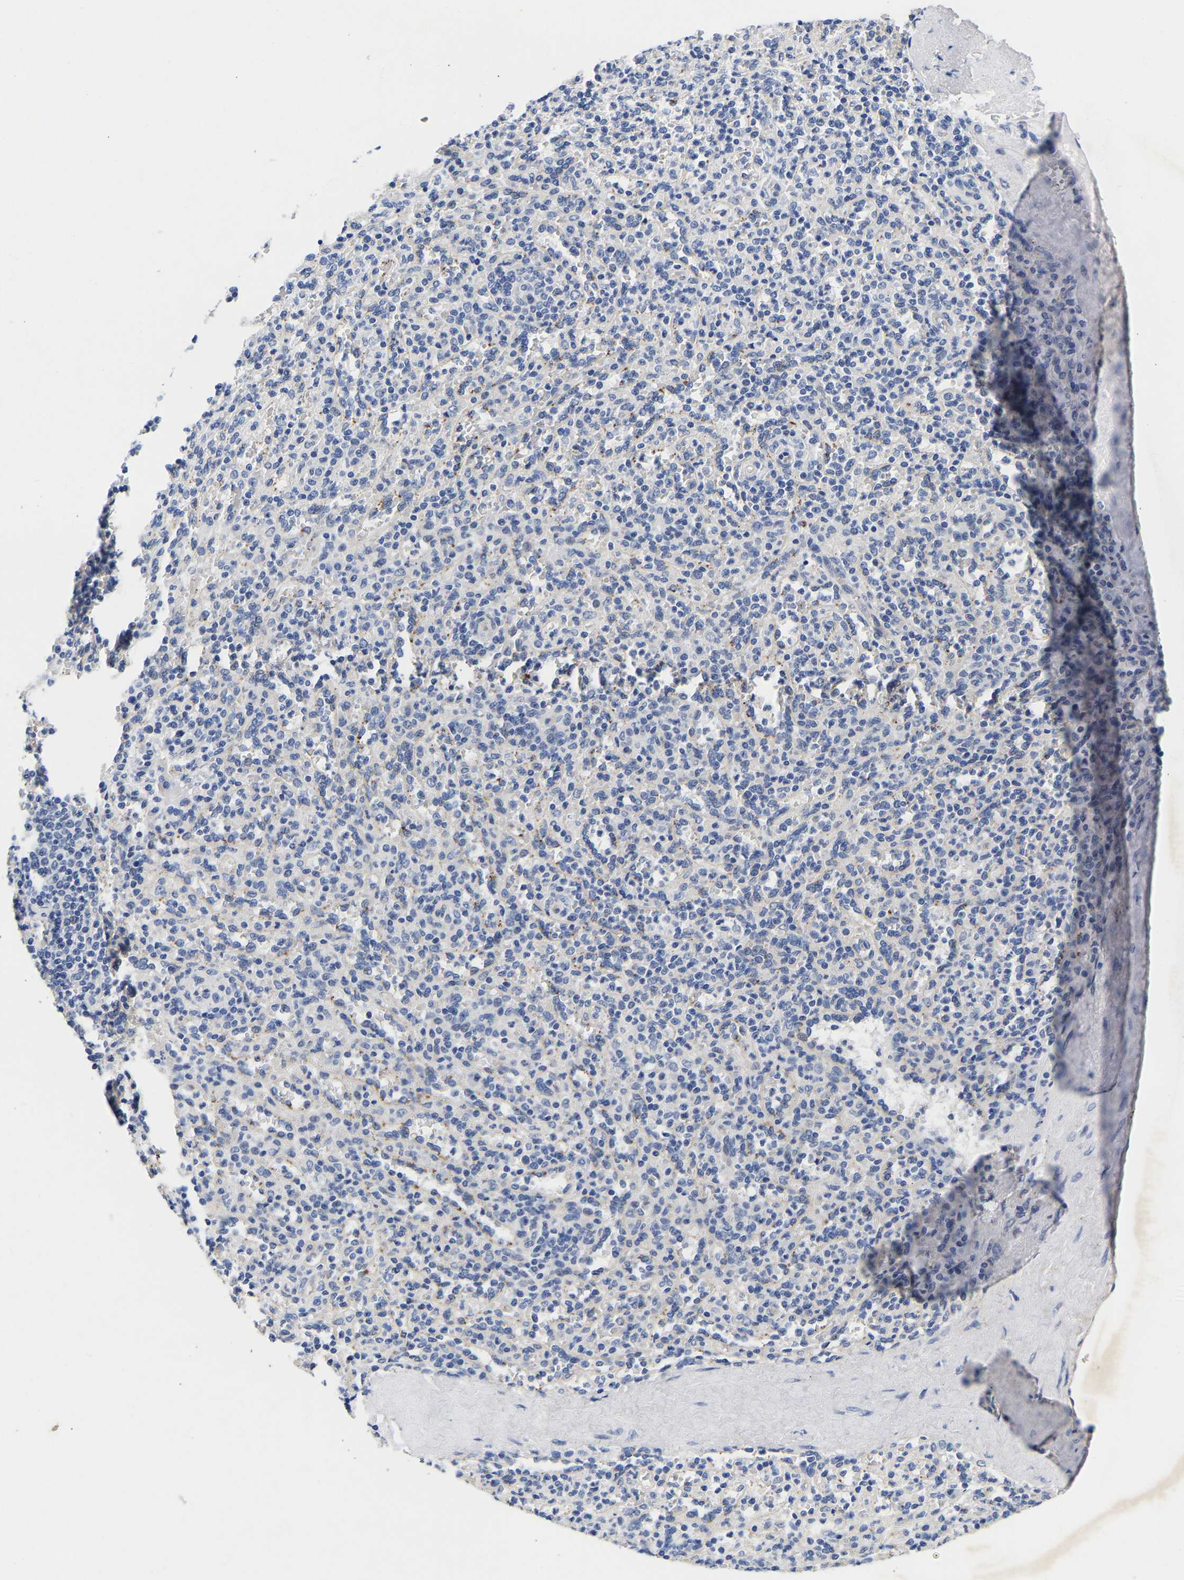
{"staining": {"intensity": "negative", "quantity": "none", "location": "none"}, "tissue": "spleen", "cell_type": "Cells in red pulp", "image_type": "normal", "snomed": [{"axis": "morphology", "description": "Normal tissue, NOS"}, {"axis": "topography", "description": "Spleen"}], "caption": "The image displays no significant staining in cells in red pulp of spleen.", "gene": "CCDC6", "patient": {"sex": "male", "age": 36}}